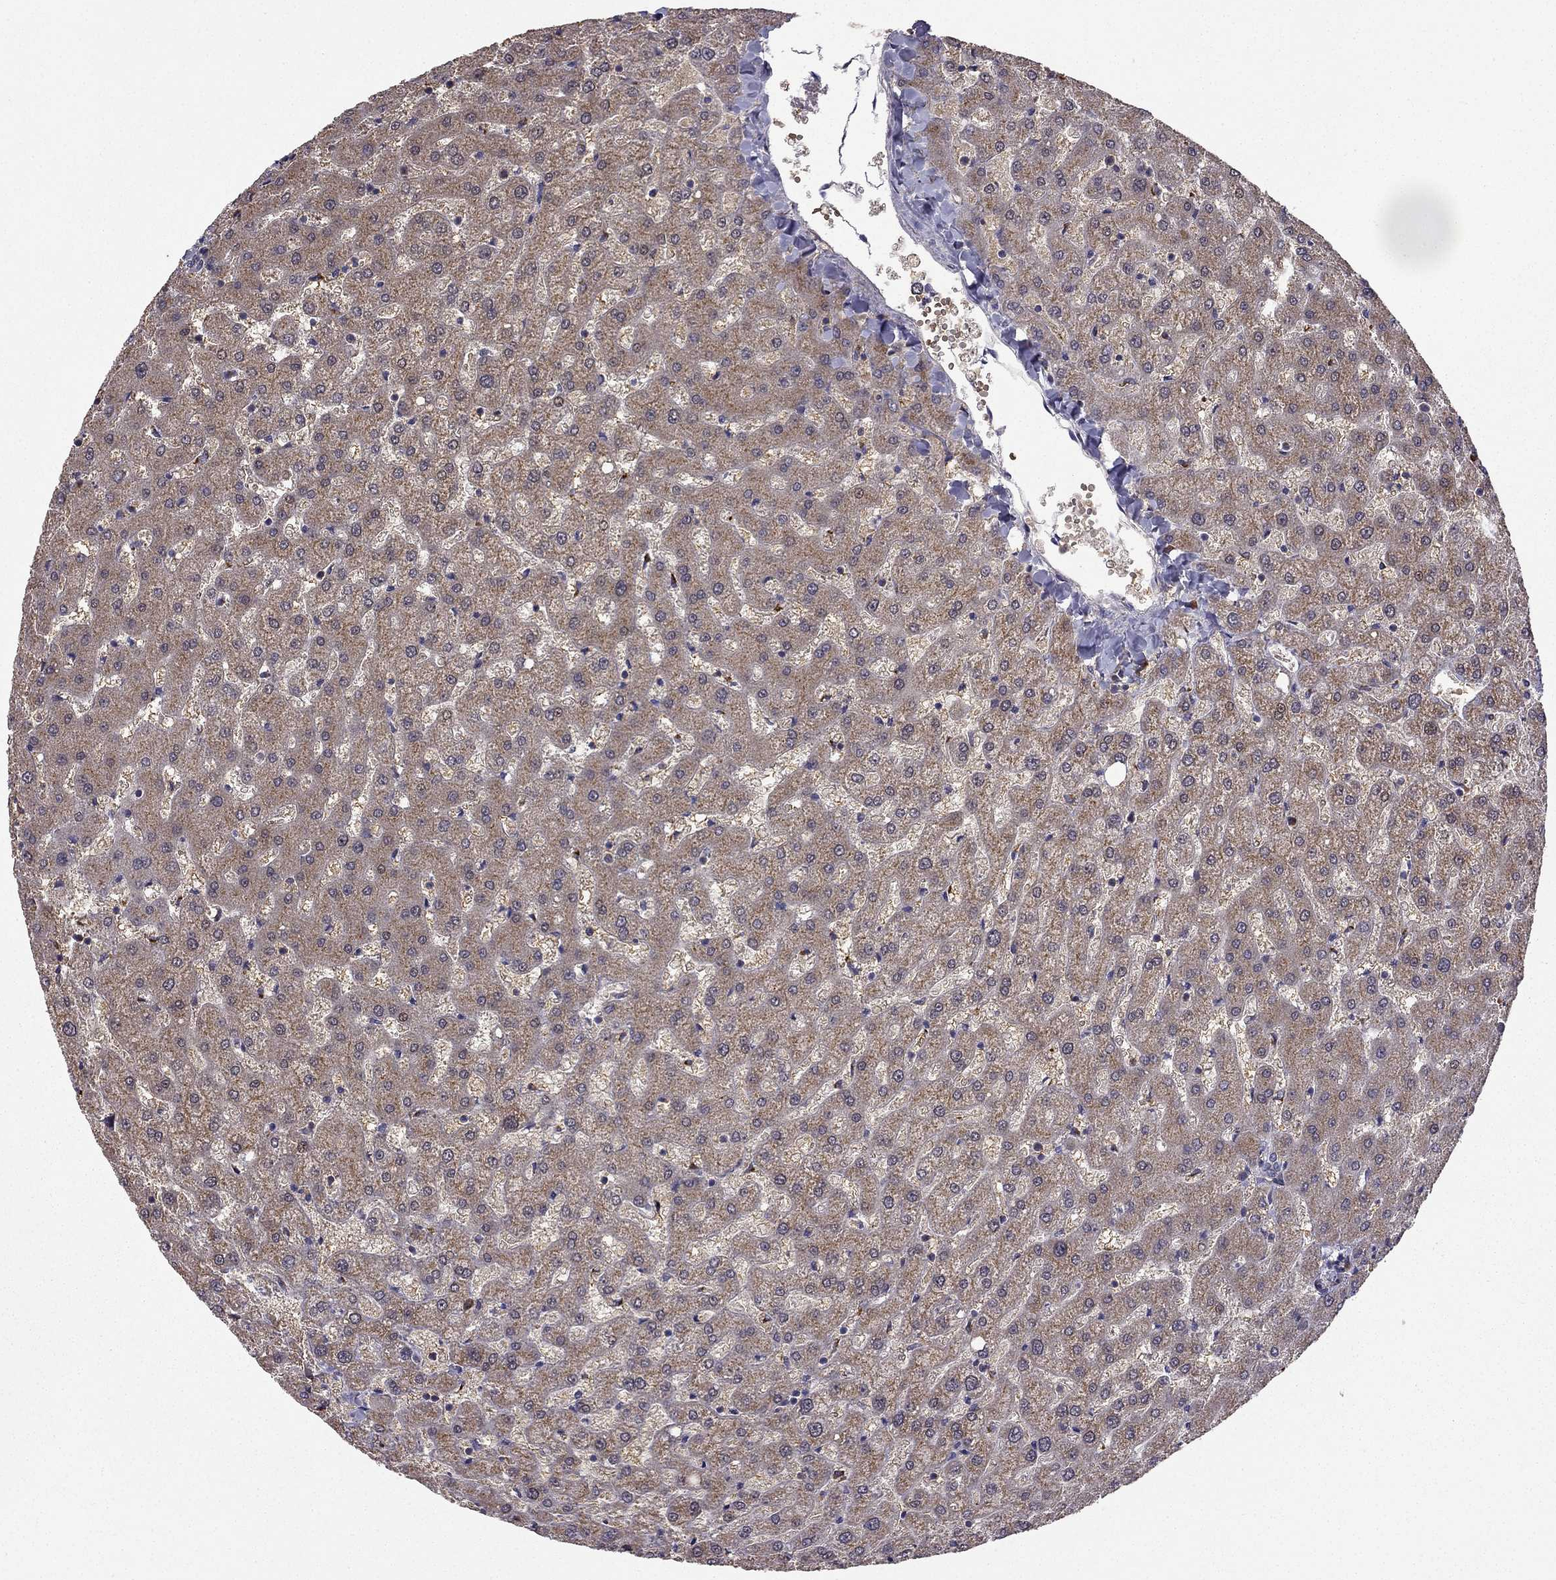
{"staining": {"intensity": "negative", "quantity": "none", "location": "none"}, "tissue": "liver", "cell_type": "Cholangiocytes", "image_type": "normal", "snomed": [{"axis": "morphology", "description": "Normal tissue, NOS"}, {"axis": "topography", "description": "Liver"}], "caption": "The photomicrograph exhibits no staining of cholangiocytes in unremarkable liver.", "gene": "B4GALT7", "patient": {"sex": "female", "age": 50}}